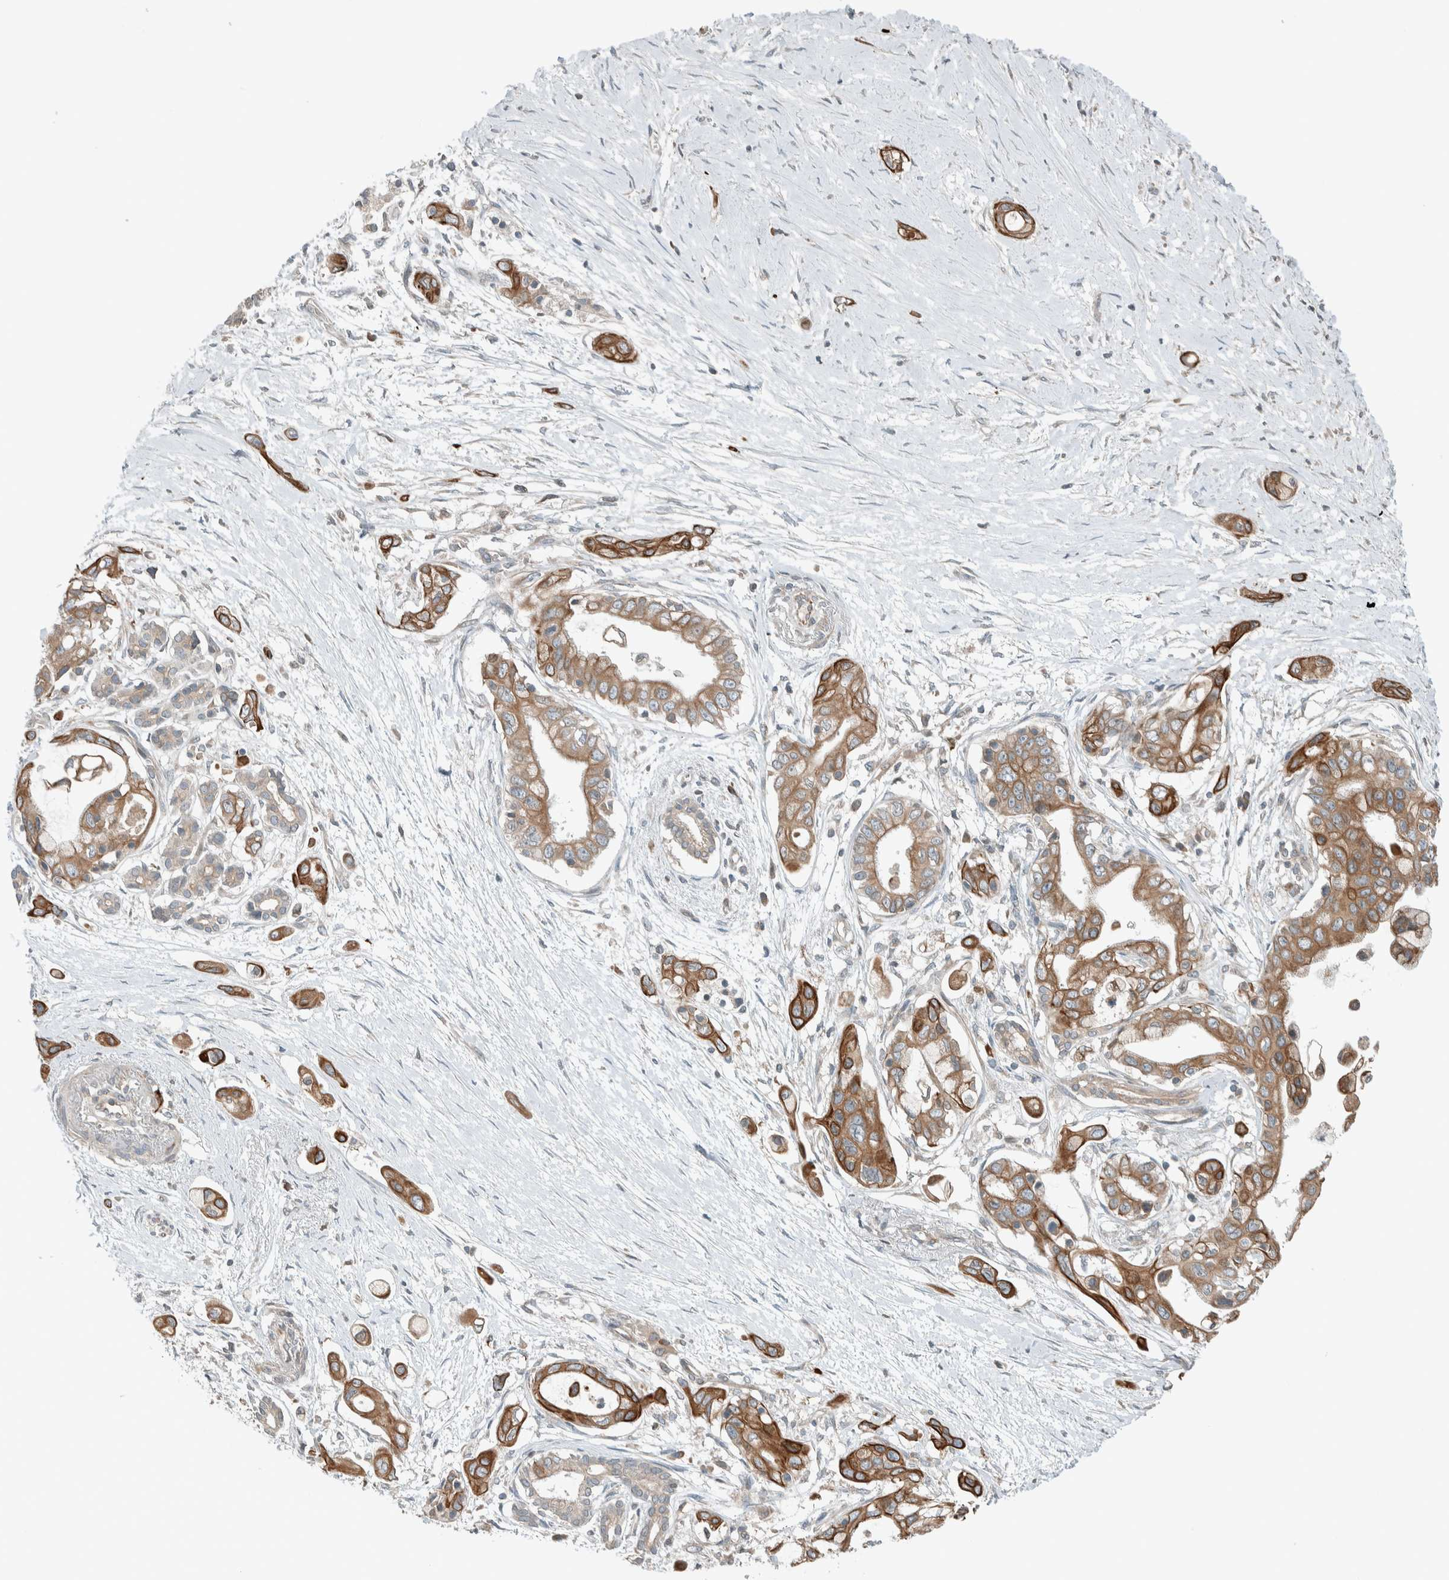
{"staining": {"intensity": "moderate", "quantity": ">75%", "location": "cytoplasmic/membranous"}, "tissue": "pancreatic cancer", "cell_type": "Tumor cells", "image_type": "cancer", "snomed": [{"axis": "morphology", "description": "Adenocarcinoma, NOS"}, {"axis": "topography", "description": "Pancreas"}], "caption": "Pancreatic adenocarcinoma stained for a protein displays moderate cytoplasmic/membranous positivity in tumor cells. The protein of interest is shown in brown color, while the nuclei are stained blue.", "gene": "SEL1L", "patient": {"sex": "male", "age": 59}}